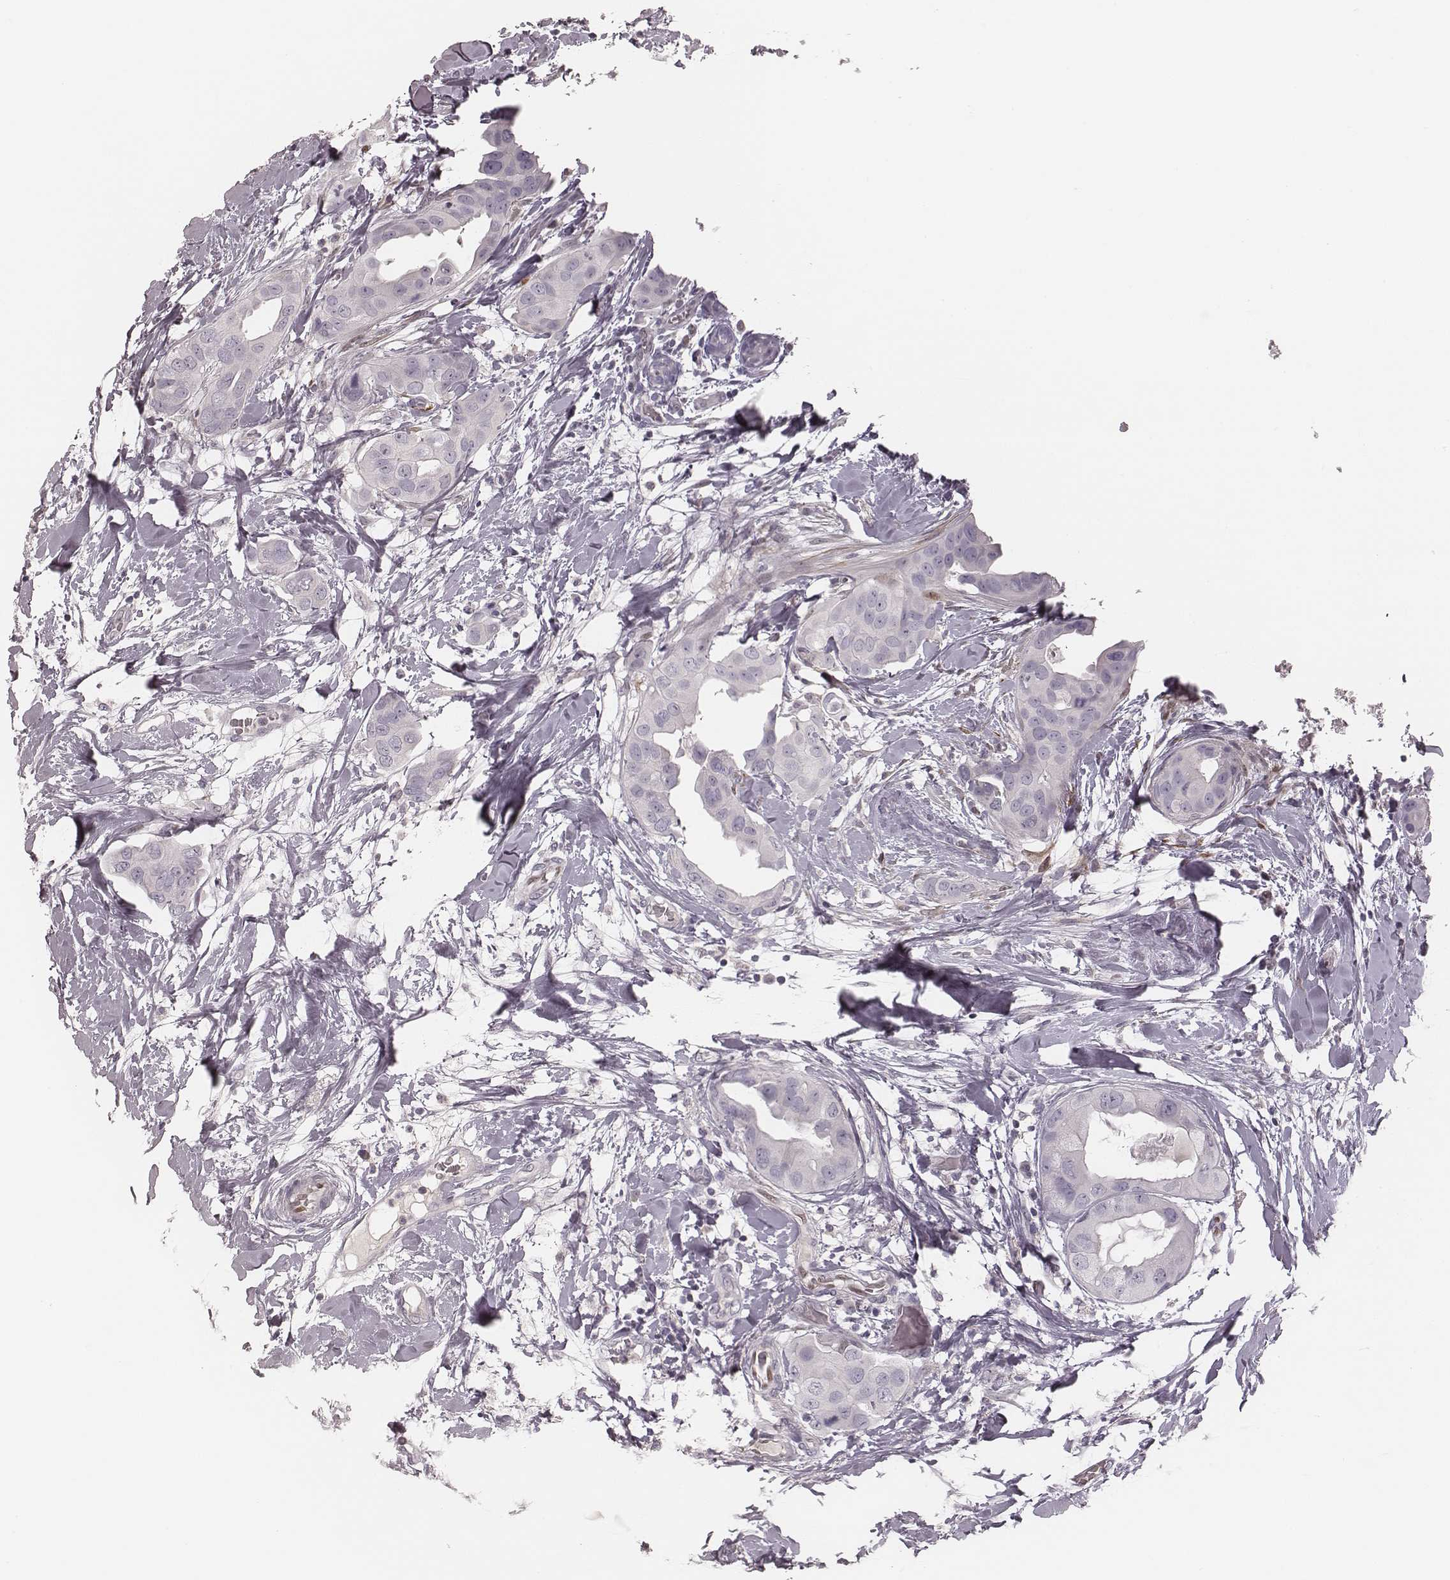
{"staining": {"intensity": "negative", "quantity": "none", "location": "none"}, "tissue": "breast cancer", "cell_type": "Tumor cells", "image_type": "cancer", "snomed": [{"axis": "morphology", "description": "Normal tissue, NOS"}, {"axis": "morphology", "description": "Duct carcinoma"}, {"axis": "topography", "description": "Breast"}], "caption": "Tumor cells are negative for brown protein staining in infiltrating ductal carcinoma (breast).", "gene": "MSX1", "patient": {"sex": "female", "age": 40}}